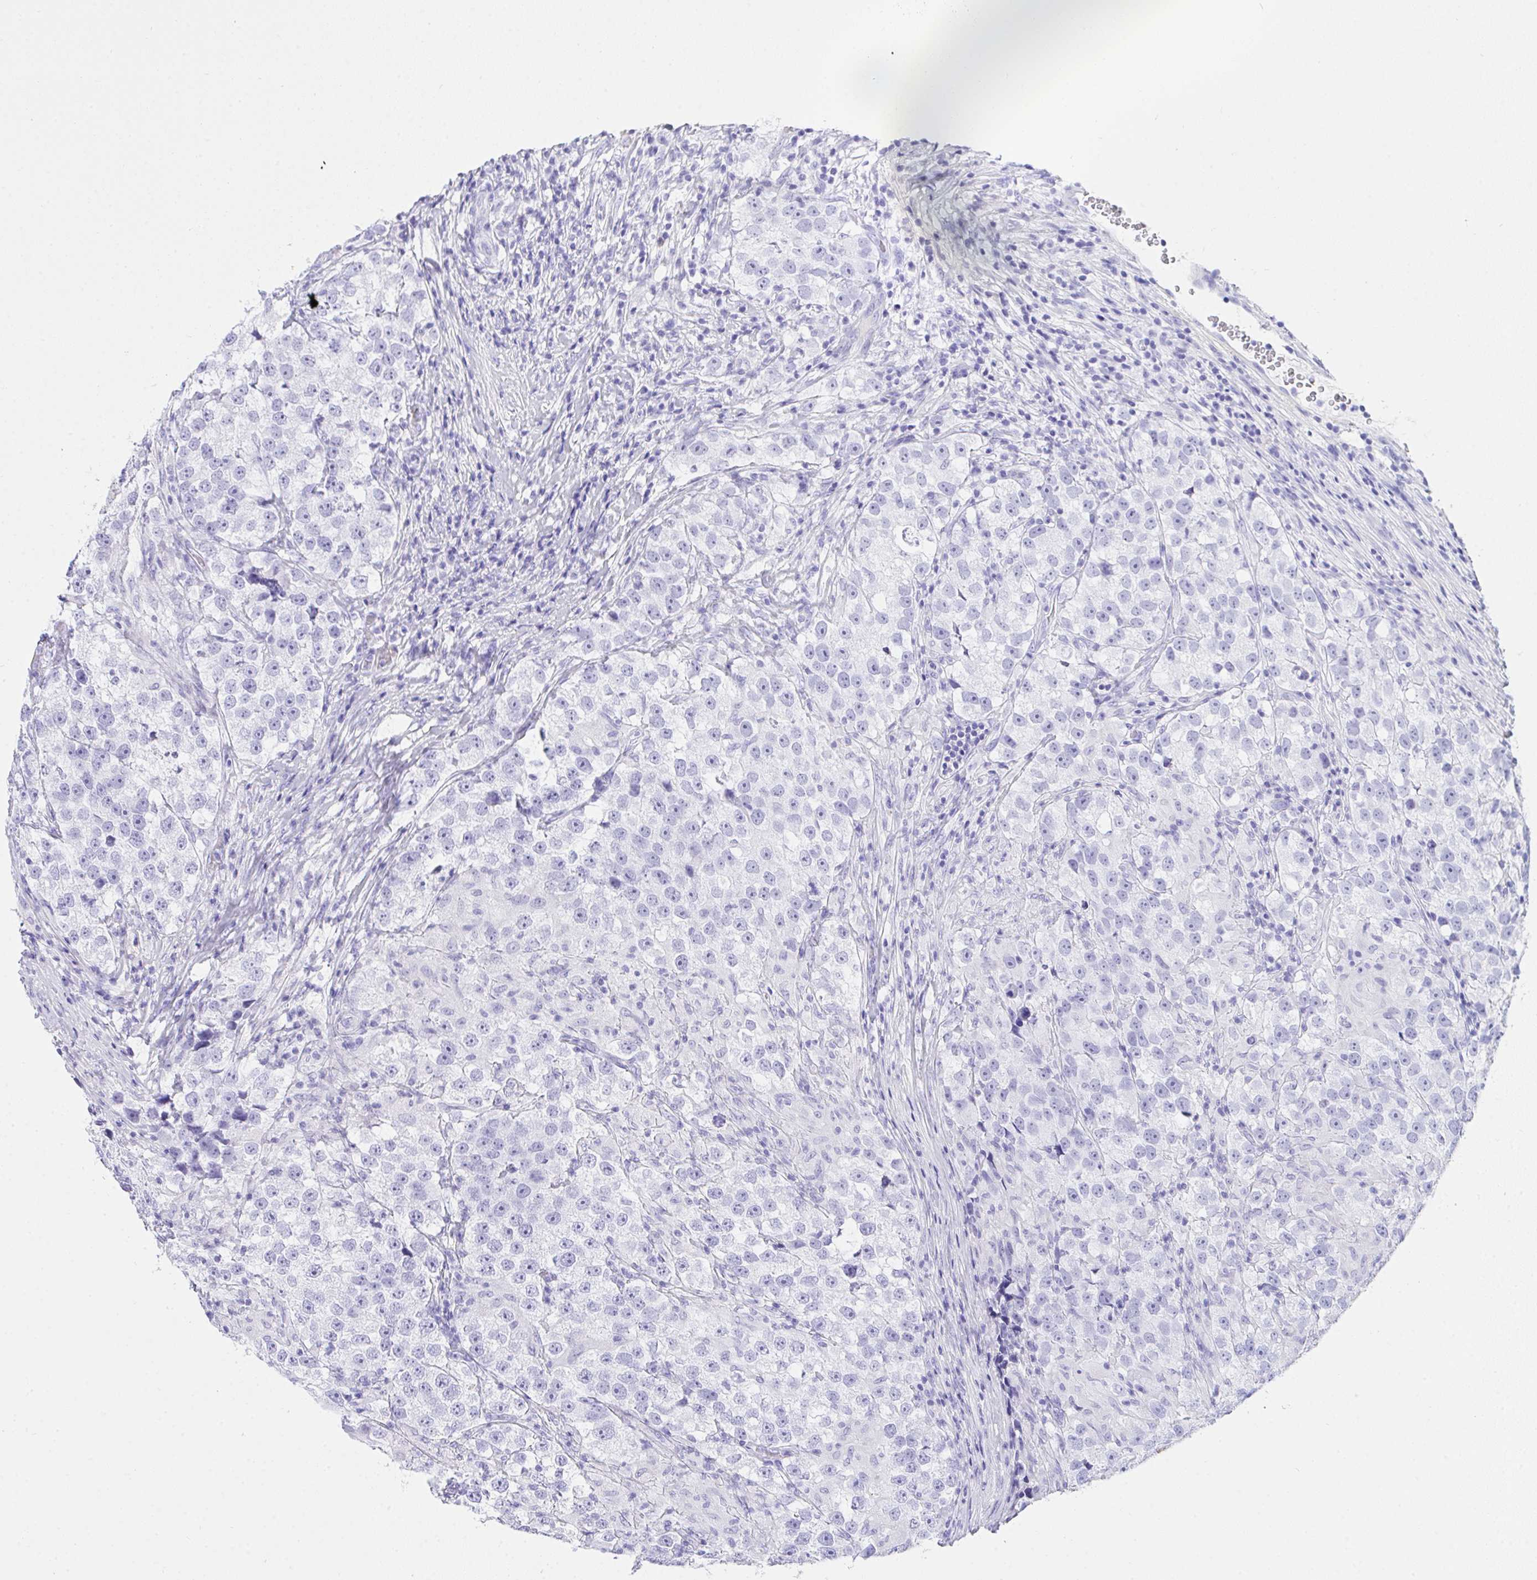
{"staining": {"intensity": "negative", "quantity": "none", "location": "none"}, "tissue": "testis cancer", "cell_type": "Tumor cells", "image_type": "cancer", "snomed": [{"axis": "morphology", "description": "Seminoma, NOS"}, {"axis": "topography", "description": "Testis"}], "caption": "IHC of testis cancer (seminoma) reveals no expression in tumor cells. (DAB immunohistochemistry, high magnification).", "gene": "AKR1D1", "patient": {"sex": "male", "age": 46}}